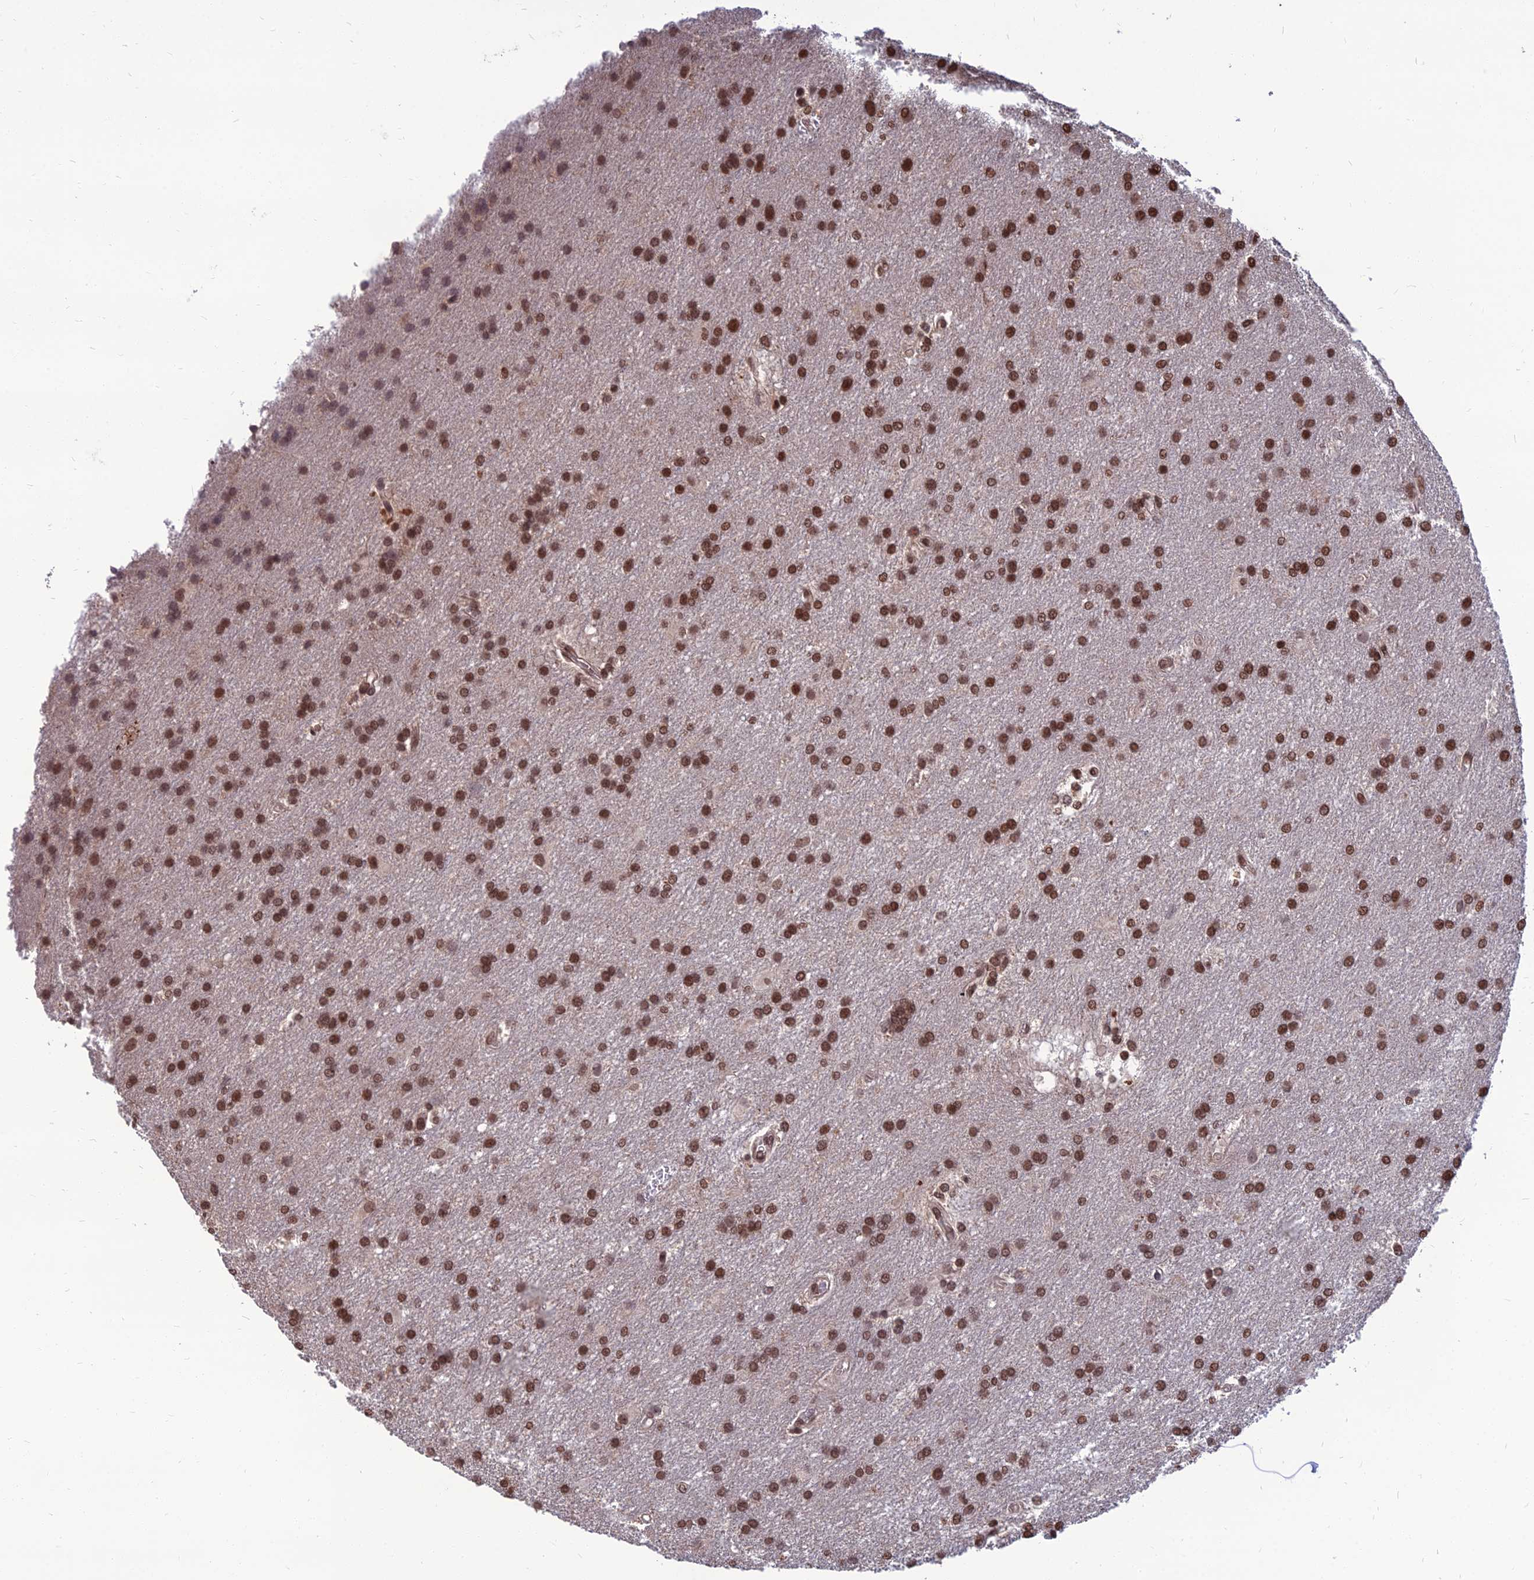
{"staining": {"intensity": "strong", "quantity": ">75%", "location": "nuclear"}, "tissue": "glioma", "cell_type": "Tumor cells", "image_type": "cancer", "snomed": [{"axis": "morphology", "description": "Glioma, malignant, Low grade"}, {"axis": "topography", "description": "Brain"}], "caption": "A brown stain shows strong nuclear expression of a protein in glioma tumor cells. (IHC, brightfield microscopy, high magnification).", "gene": "OPA3", "patient": {"sex": "male", "age": 66}}